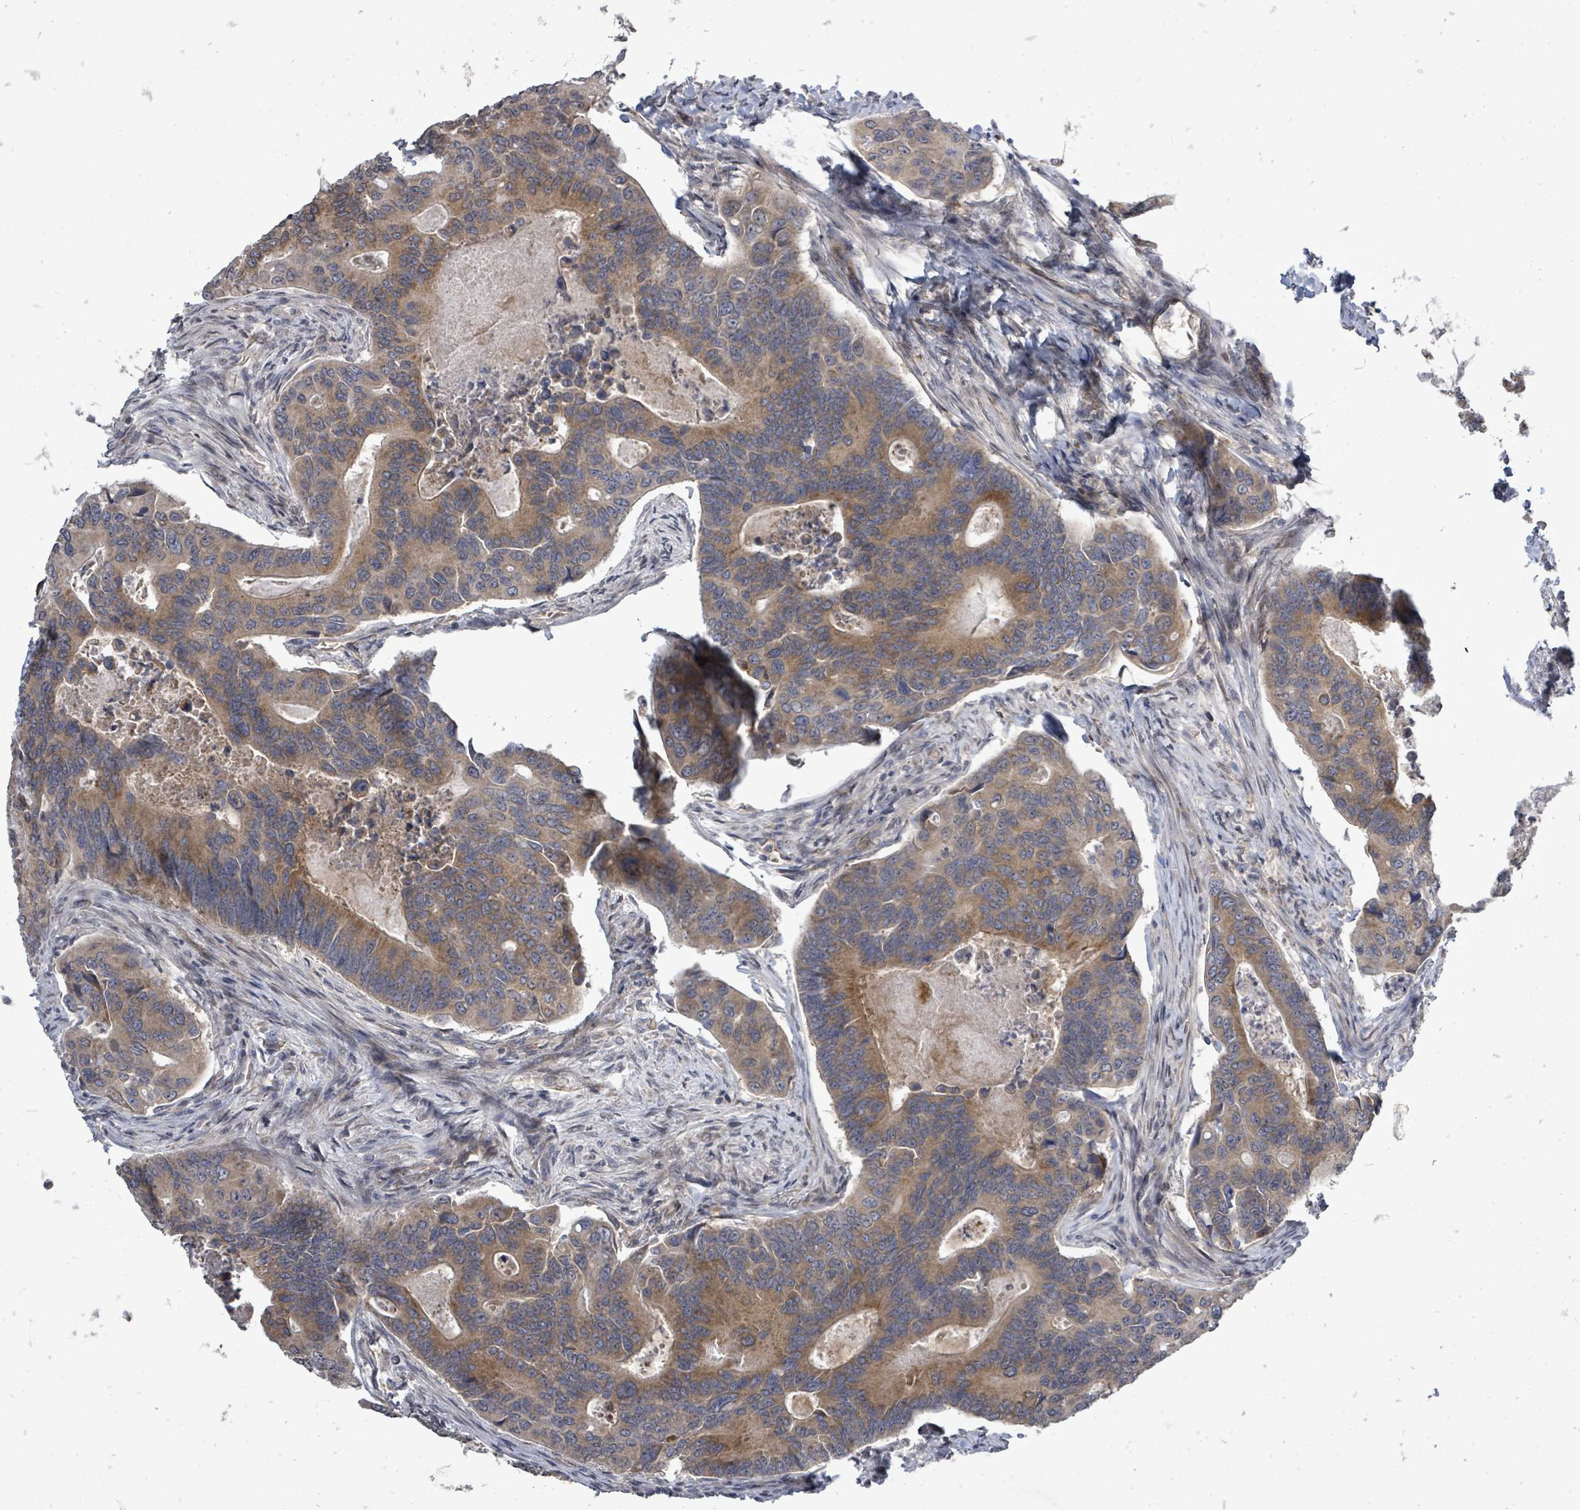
{"staining": {"intensity": "moderate", "quantity": ">75%", "location": "cytoplasmic/membranous"}, "tissue": "colorectal cancer", "cell_type": "Tumor cells", "image_type": "cancer", "snomed": [{"axis": "morphology", "description": "Adenocarcinoma, NOS"}, {"axis": "topography", "description": "Colon"}], "caption": "Immunohistochemical staining of colorectal cancer reveals medium levels of moderate cytoplasmic/membranous staining in about >75% of tumor cells. (Stains: DAB (3,3'-diaminobenzidine) in brown, nuclei in blue, Microscopy: brightfield microscopy at high magnification).", "gene": "RALGAPB", "patient": {"sex": "female", "age": 67}}